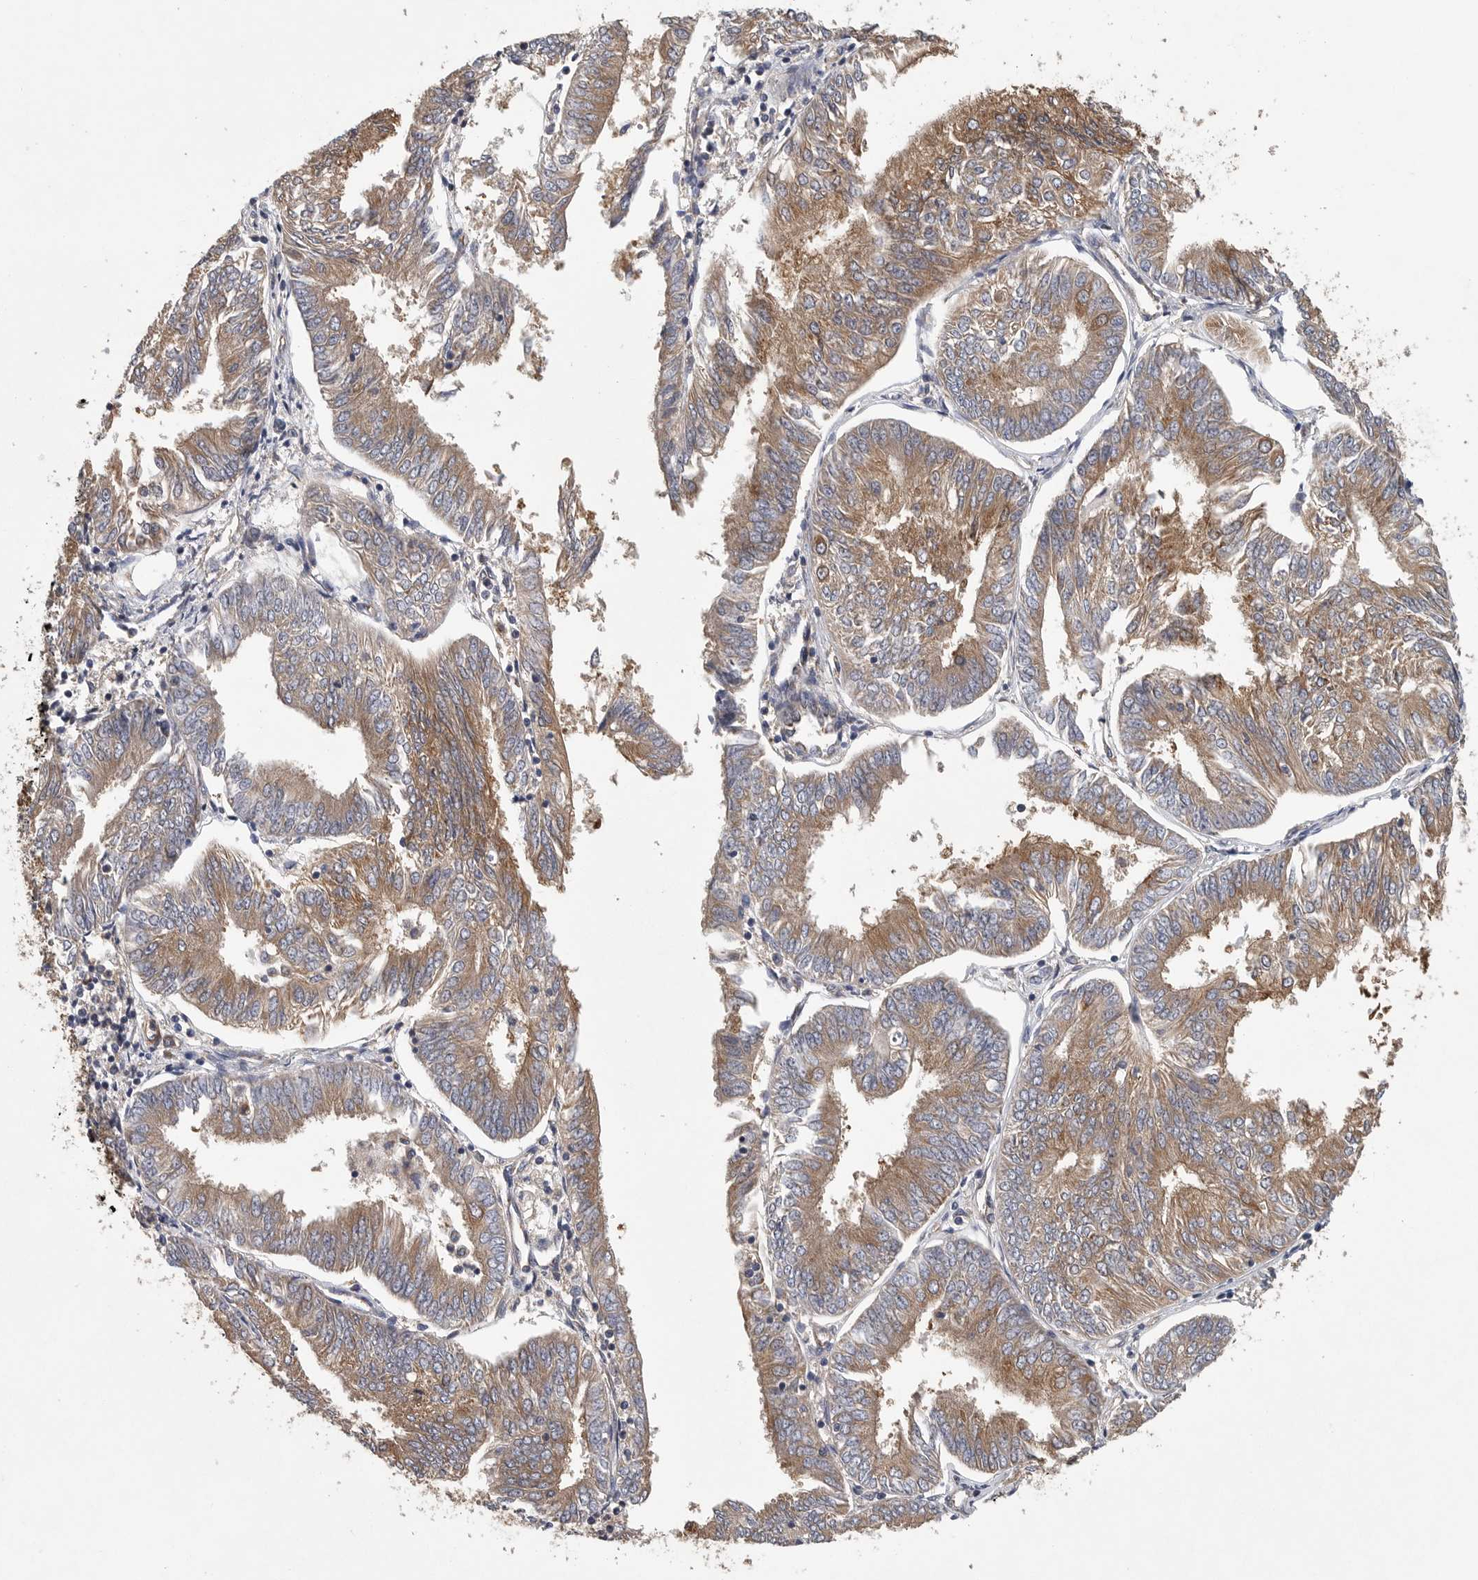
{"staining": {"intensity": "moderate", "quantity": ">75%", "location": "cytoplasmic/membranous"}, "tissue": "endometrial cancer", "cell_type": "Tumor cells", "image_type": "cancer", "snomed": [{"axis": "morphology", "description": "Adenocarcinoma, NOS"}, {"axis": "topography", "description": "Endometrium"}], "caption": "Endometrial adenocarcinoma stained for a protein shows moderate cytoplasmic/membranous positivity in tumor cells. The staining was performed using DAB (3,3'-diaminobenzidine) to visualize the protein expression in brown, while the nuclei were stained in blue with hematoxylin (Magnification: 20x).", "gene": "OXR1", "patient": {"sex": "female", "age": 58}}